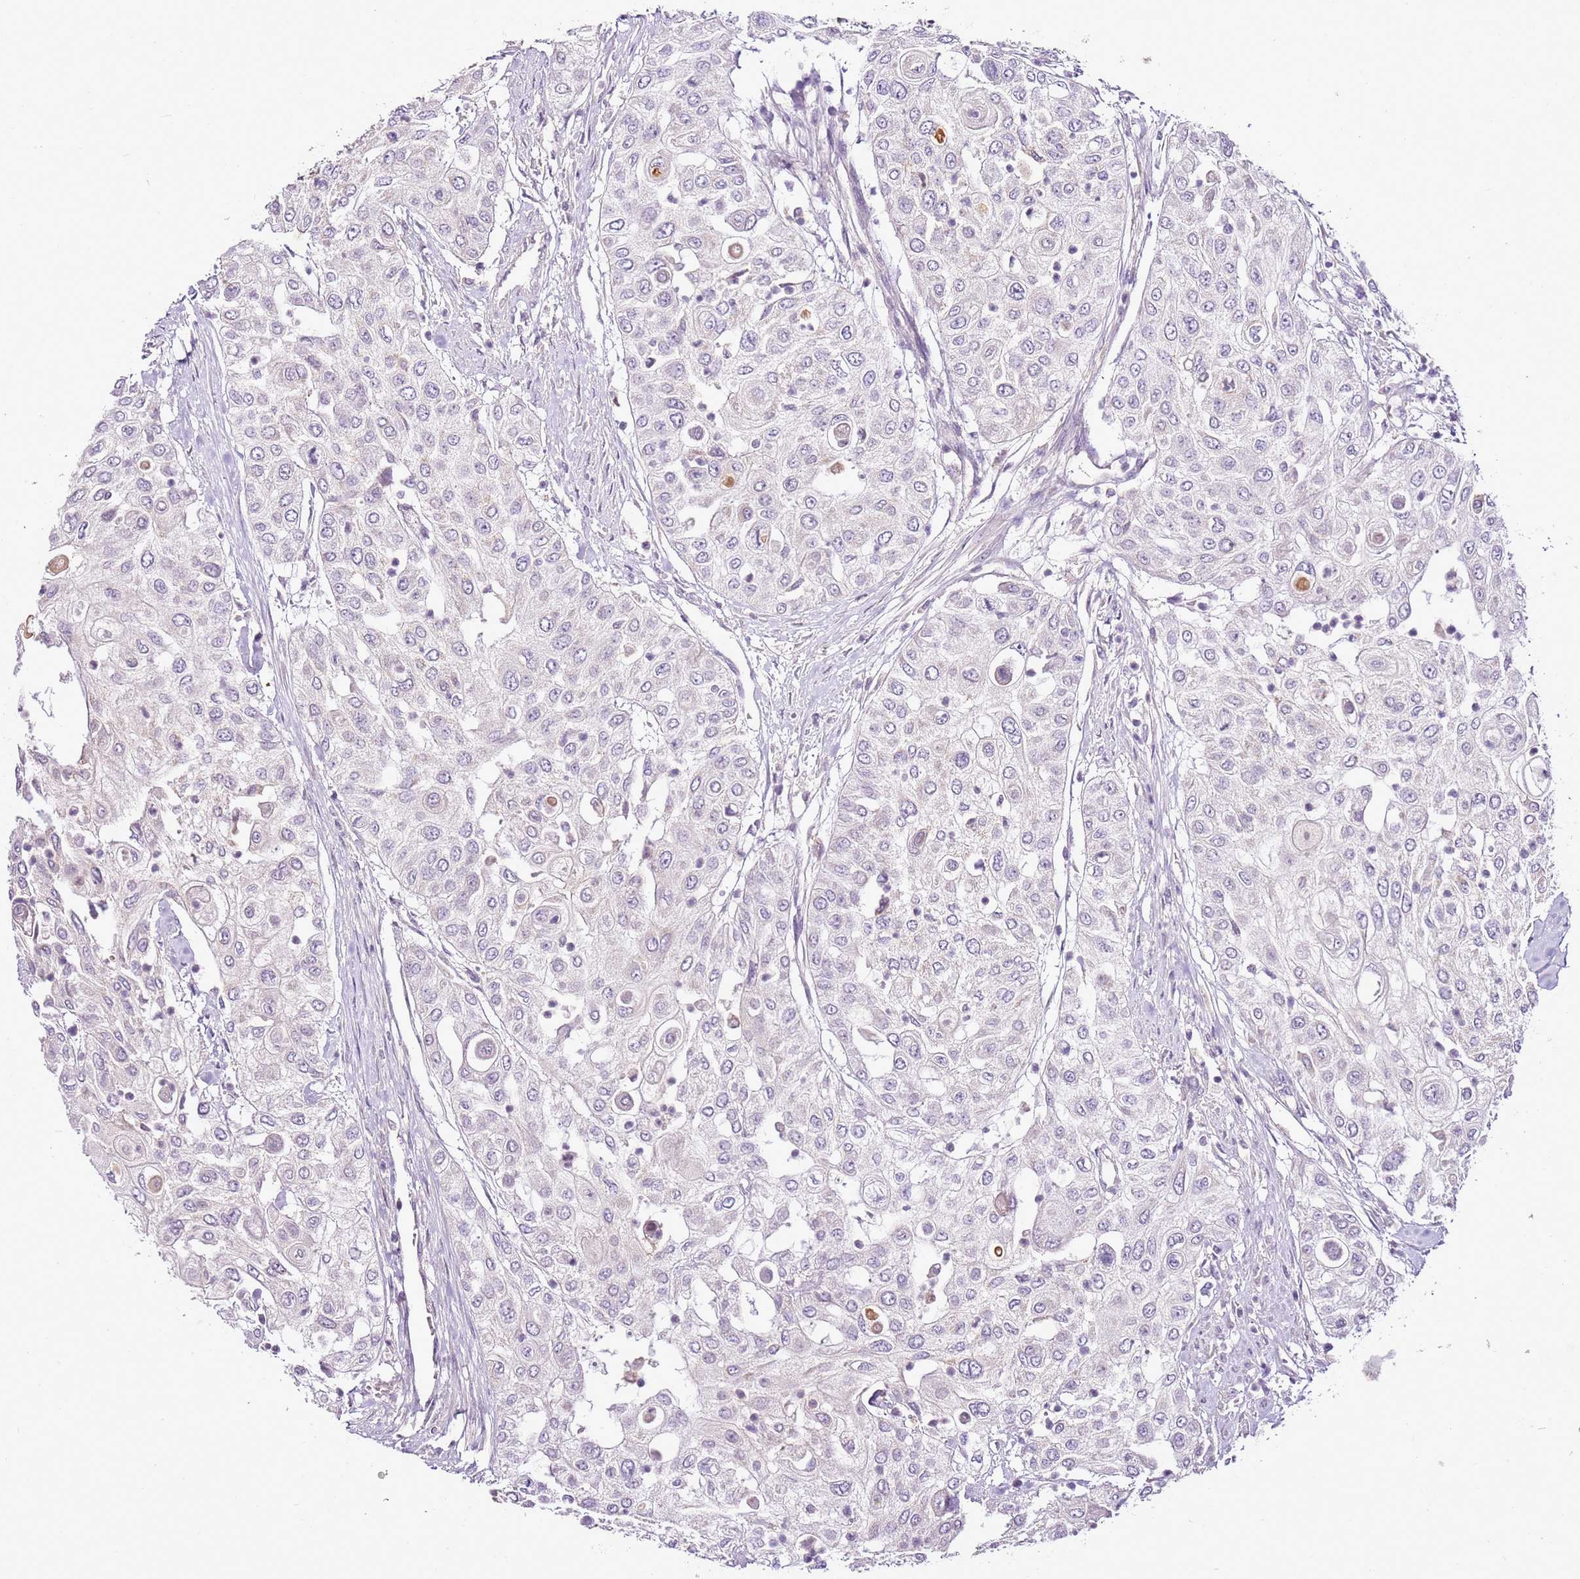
{"staining": {"intensity": "negative", "quantity": "none", "location": "none"}, "tissue": "urothelial cancer", "cell_type": "Tumor cells", "image_type": "cancer", "snomed": [{"axis": "morphology", "description": "Urothelial carcinoma, High grade"}, {"axis": "topography", "description": "Urinary bladder"}], "caption": "Tumor cells show no significant protein positivity in urothelial cancer.", "gene": "CMKLR1", "patient": {"sex": "female", "age": 79}}